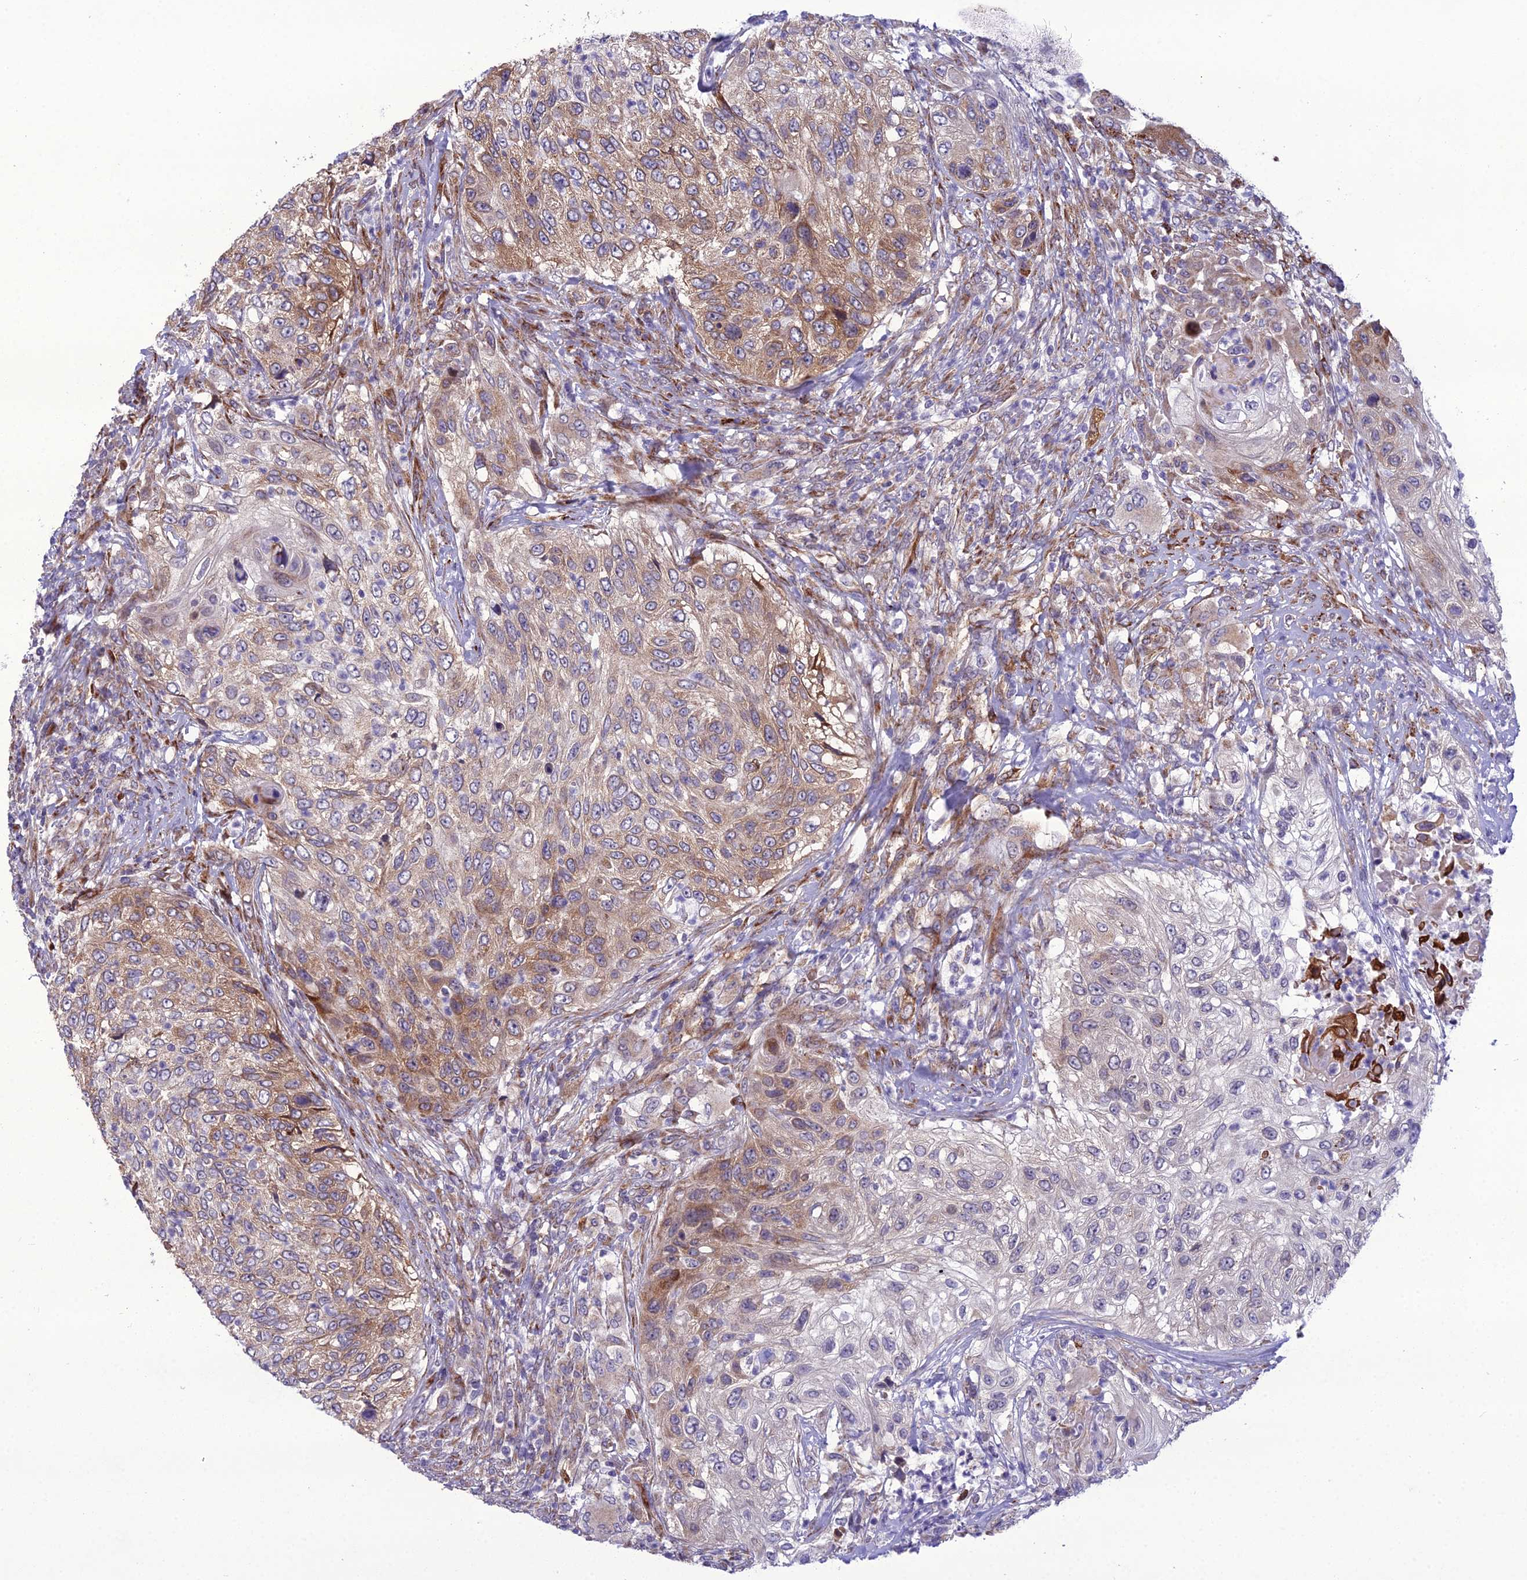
{"staining": {"intensity": "moderate", "quantity": "25%-75%", "location": "cytoplasmic/membranous"}, "tissue": "urothelial cancer", "cell_type": "Tumor cells", "image_type": "cancer", "snomed": [{"axis": "morphology", "description": "Urothelial carcinoma, High grade"}, {"axis": "topography", "description": "Urinary bladder"}], "caption": "High-grade urothelial carcinoma stained for a protein demonstrates moderate cytoplasmic/membranous positivity in tumor cells.", "gene": "NODAL", "patient": {"sex": "female", "age": 60}}